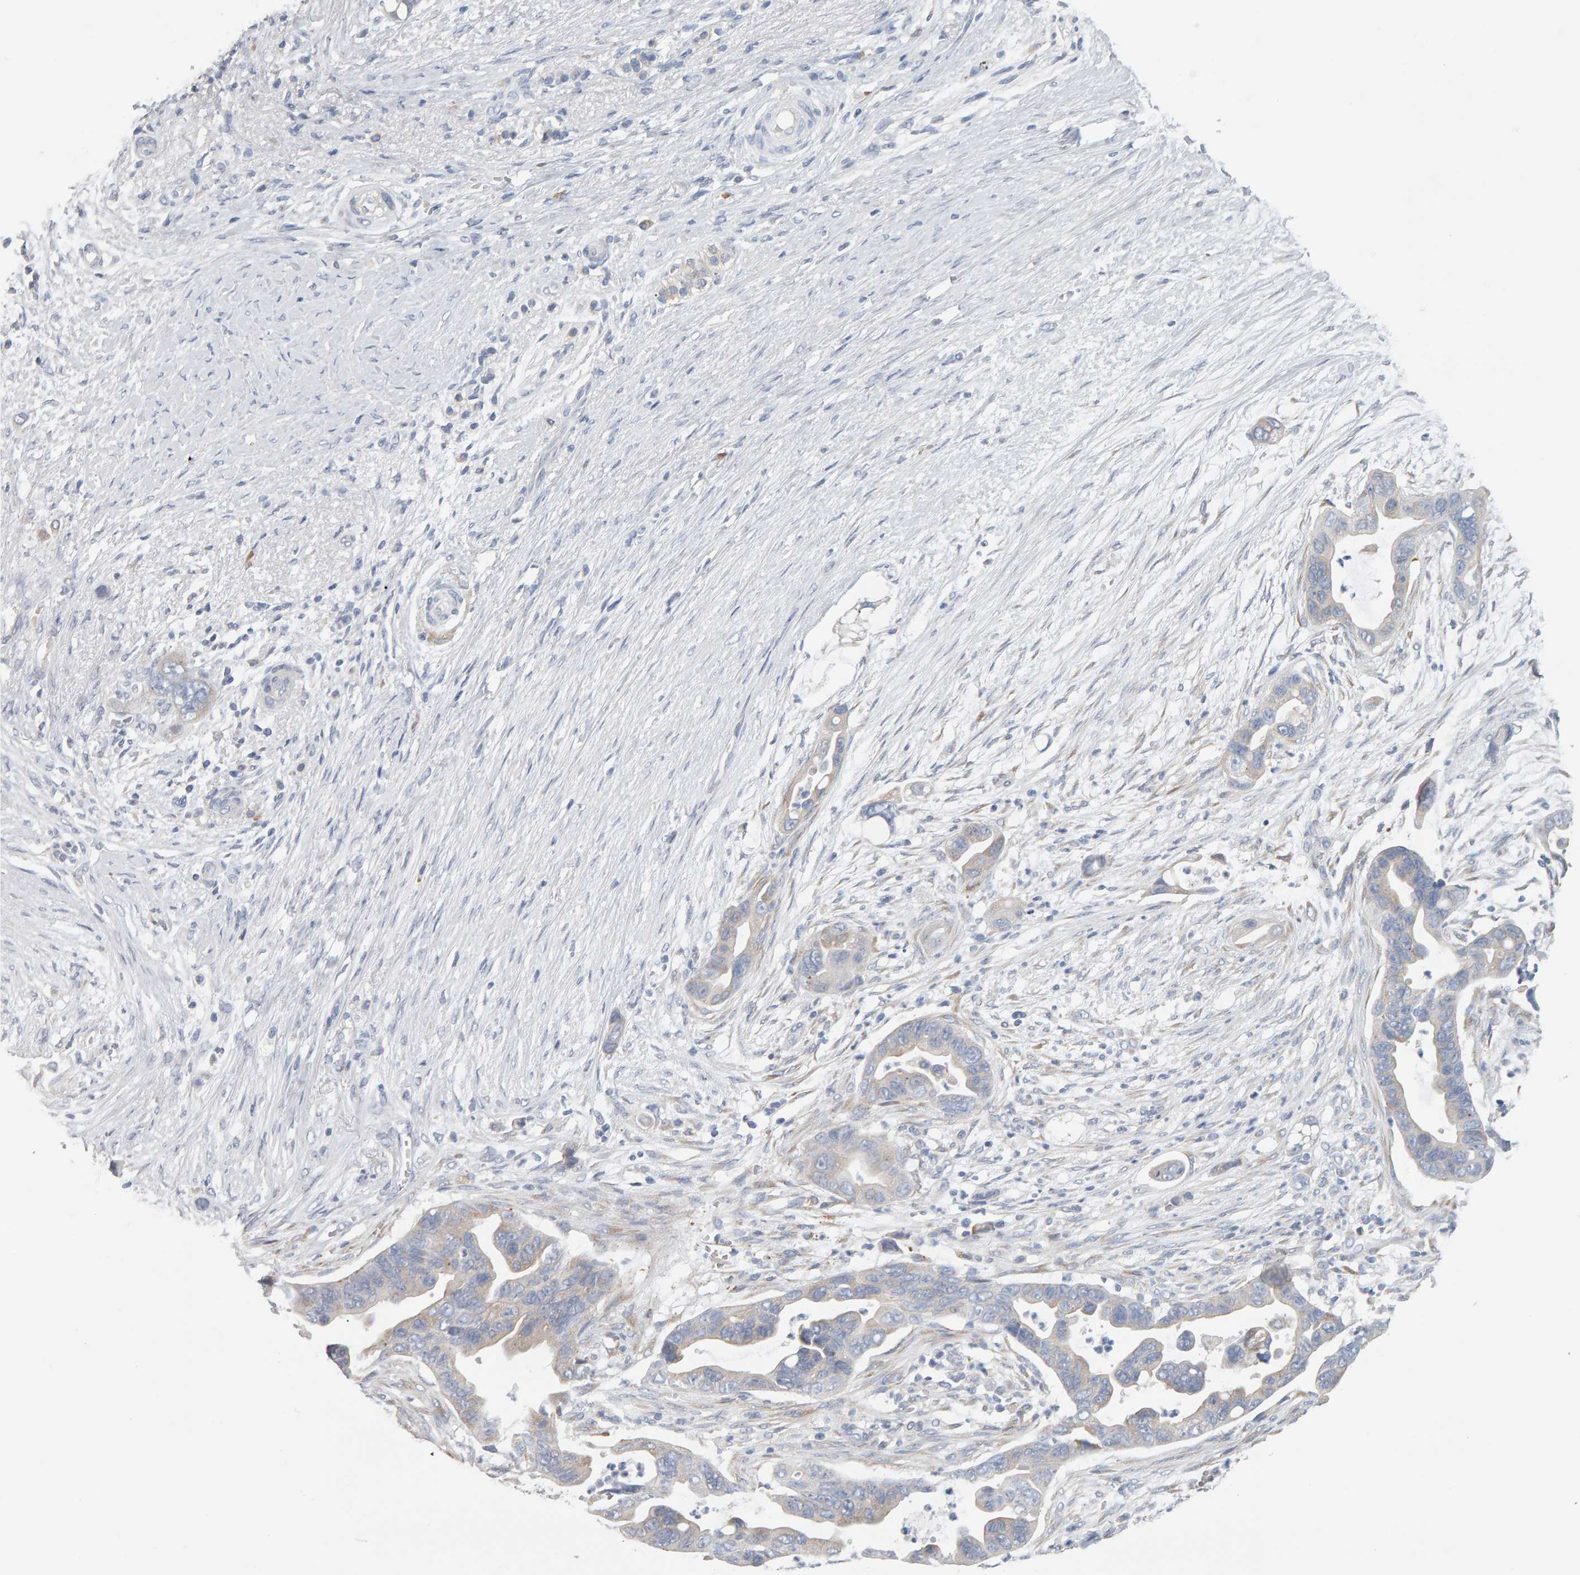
{"staining": {"intensity": "negative", "quantity": "none", "location": "none"}, "tissue": "pancreatic cancer", "cell_type": "Tumor cells", "image_type": "cancer", "snomed": [{"axis": "morphology", "description": "Adenocarcinoma, NOS"}, {"axis": "topography", "description": "Pancreas"}], "caption": "Human pancreatic adenocarcinoma stained for a protein using IHC demonstrates no positivity in tumor cells.", "gene": "ADHFE1", "patient": {"sex": "female", "age": 72}}